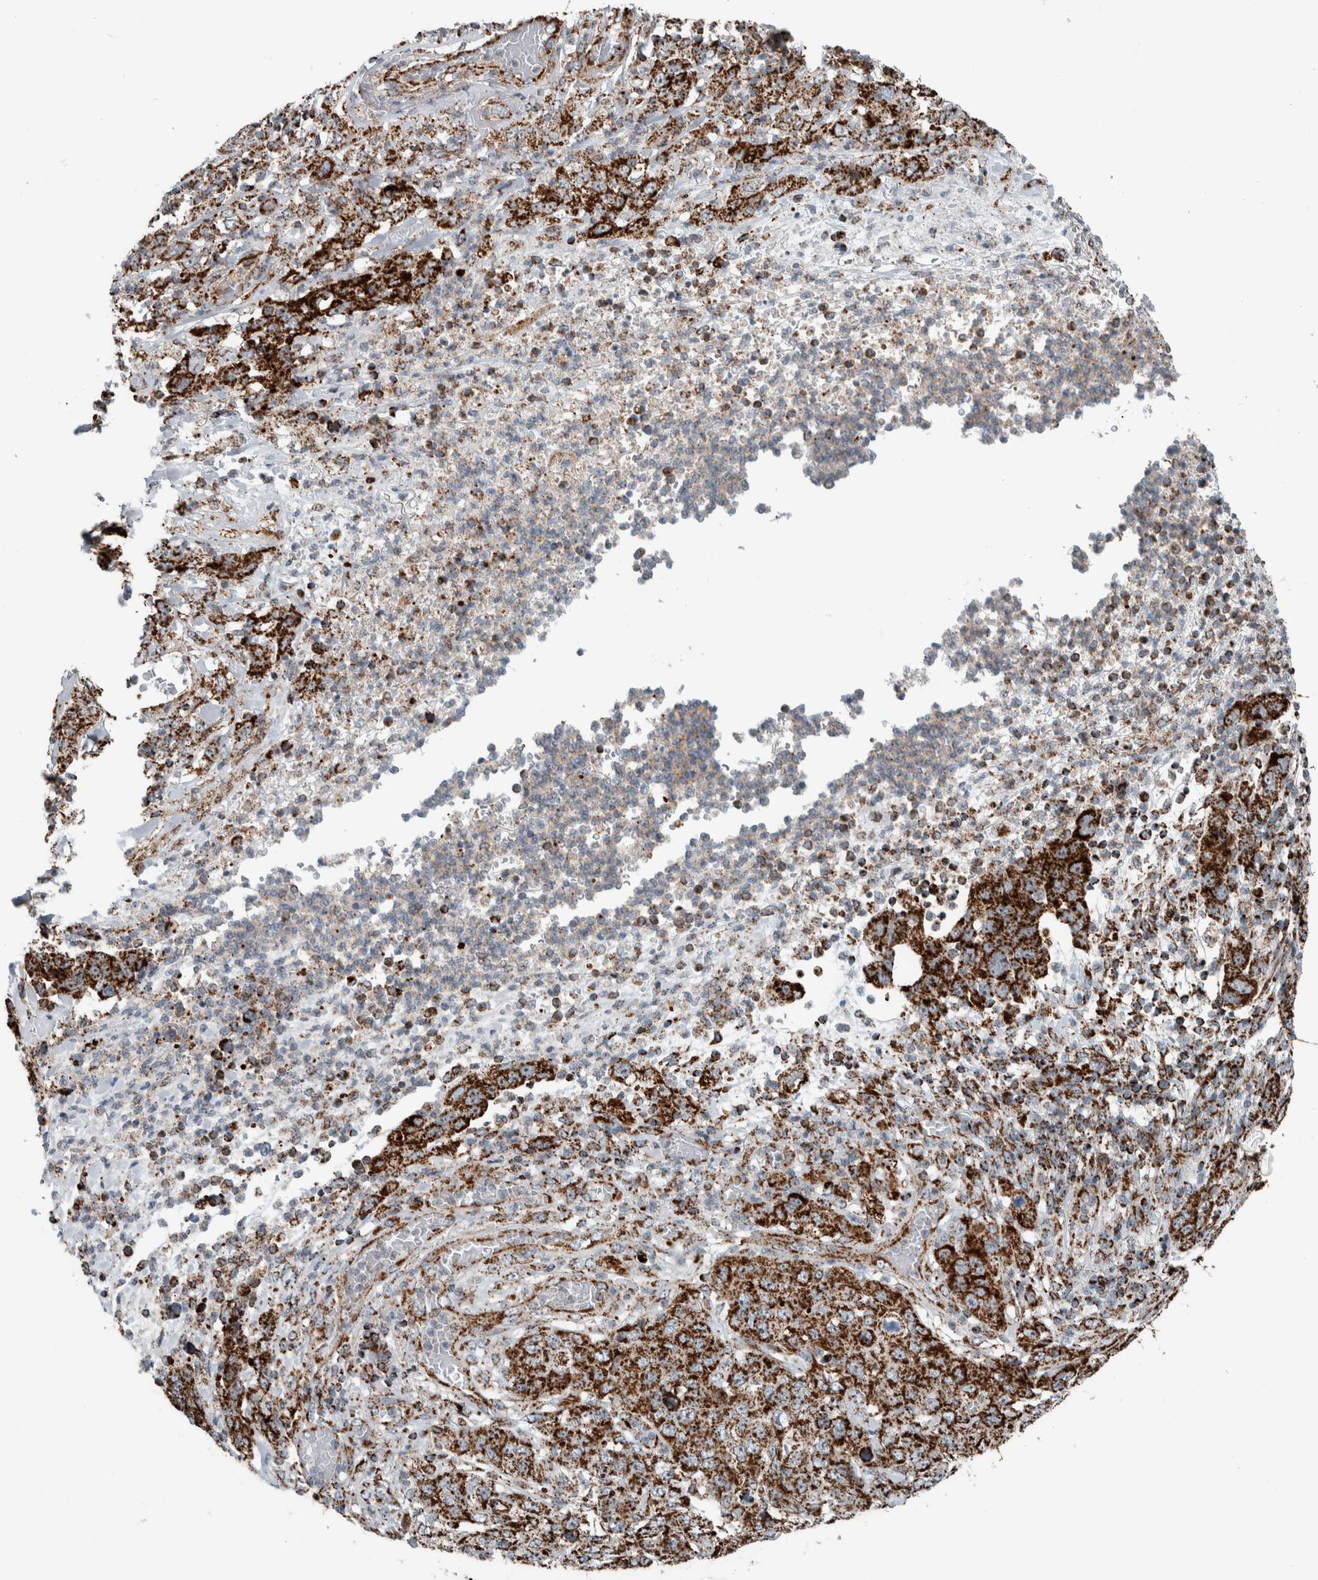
{"staining": {"intensity": "strong", "quantity": ">75%", "location": "cytoplasmic/membranous"}, "tissue": "stomach cancer", "cell_type": "Tumor cells", "image_type": "cancer", "snomed": [{"axis": "morphology", "description": "Adenocarcinoma, NOS"}, {"axis": "topography", "description": "Stomach"}], "caption": "The image reveals a brown stain indicating the presence of a protein in the cytoplasmic/membranous of tumor cells in stomach adenocarcinoma. (DAB (3,3'-diaminobenzidine) IHC with brightfield microscopy, high magnification).", "gene": "CNTROB", "patient": {"sex": "male", "age": 48}}